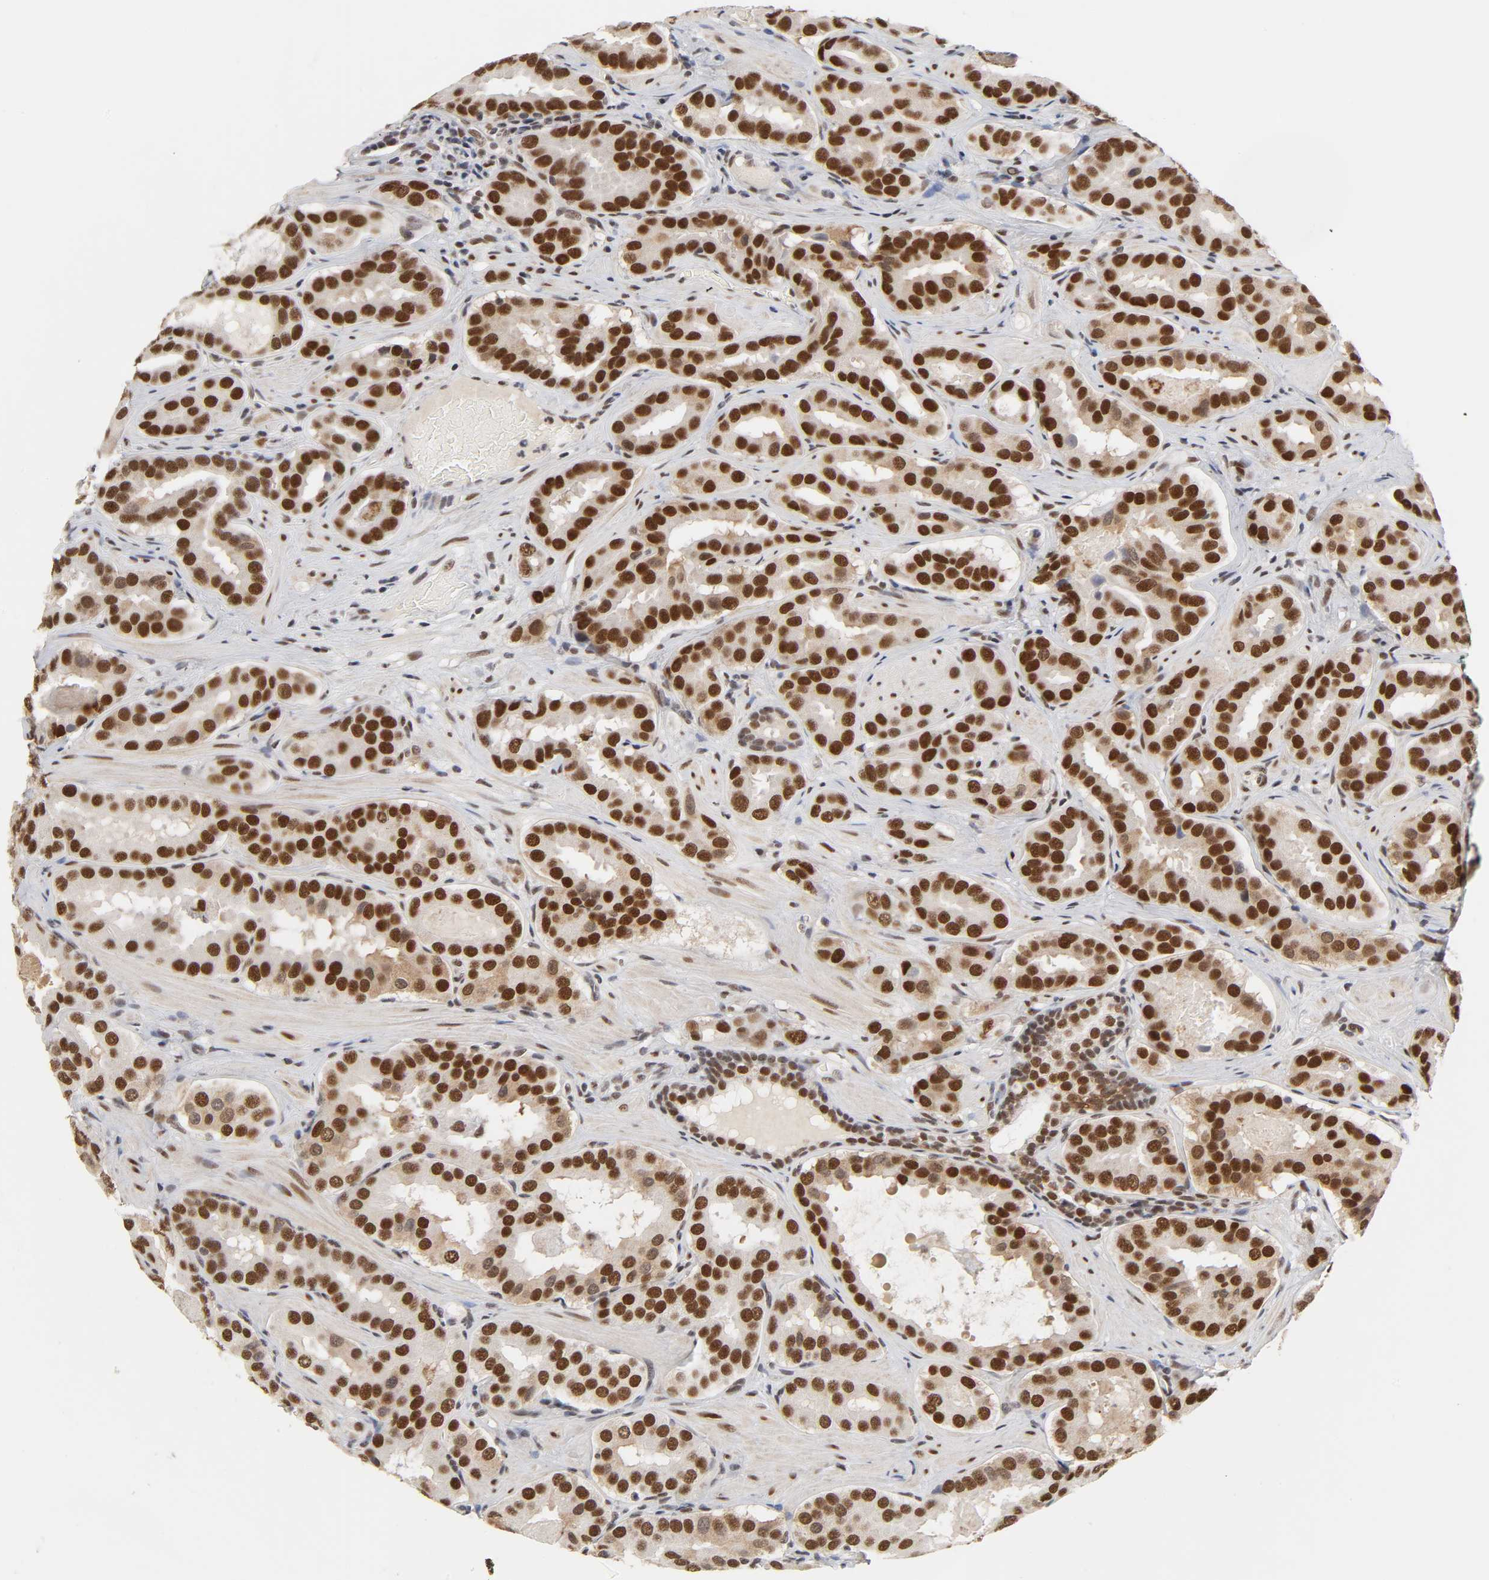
{"staining": {"intensity": "strong", "quantity": ">75%", "location": "nuclear"}, "tissue": "prostate cancer", "cell_type": "Tumor cells", "image_type": "cancer", "snomed": [{"axis": "morphology", "description": "Adenocarcinoma, Low grade"}, {"axis": "topography", "description": "Prostate"}], "caption": "Human low-grade adenocarcinoma (prostate) stained with a protein marker reveals strong staining in tumor cells.", "gene": "TRIM33", "patient": {"sex": "male", "age": 59}}